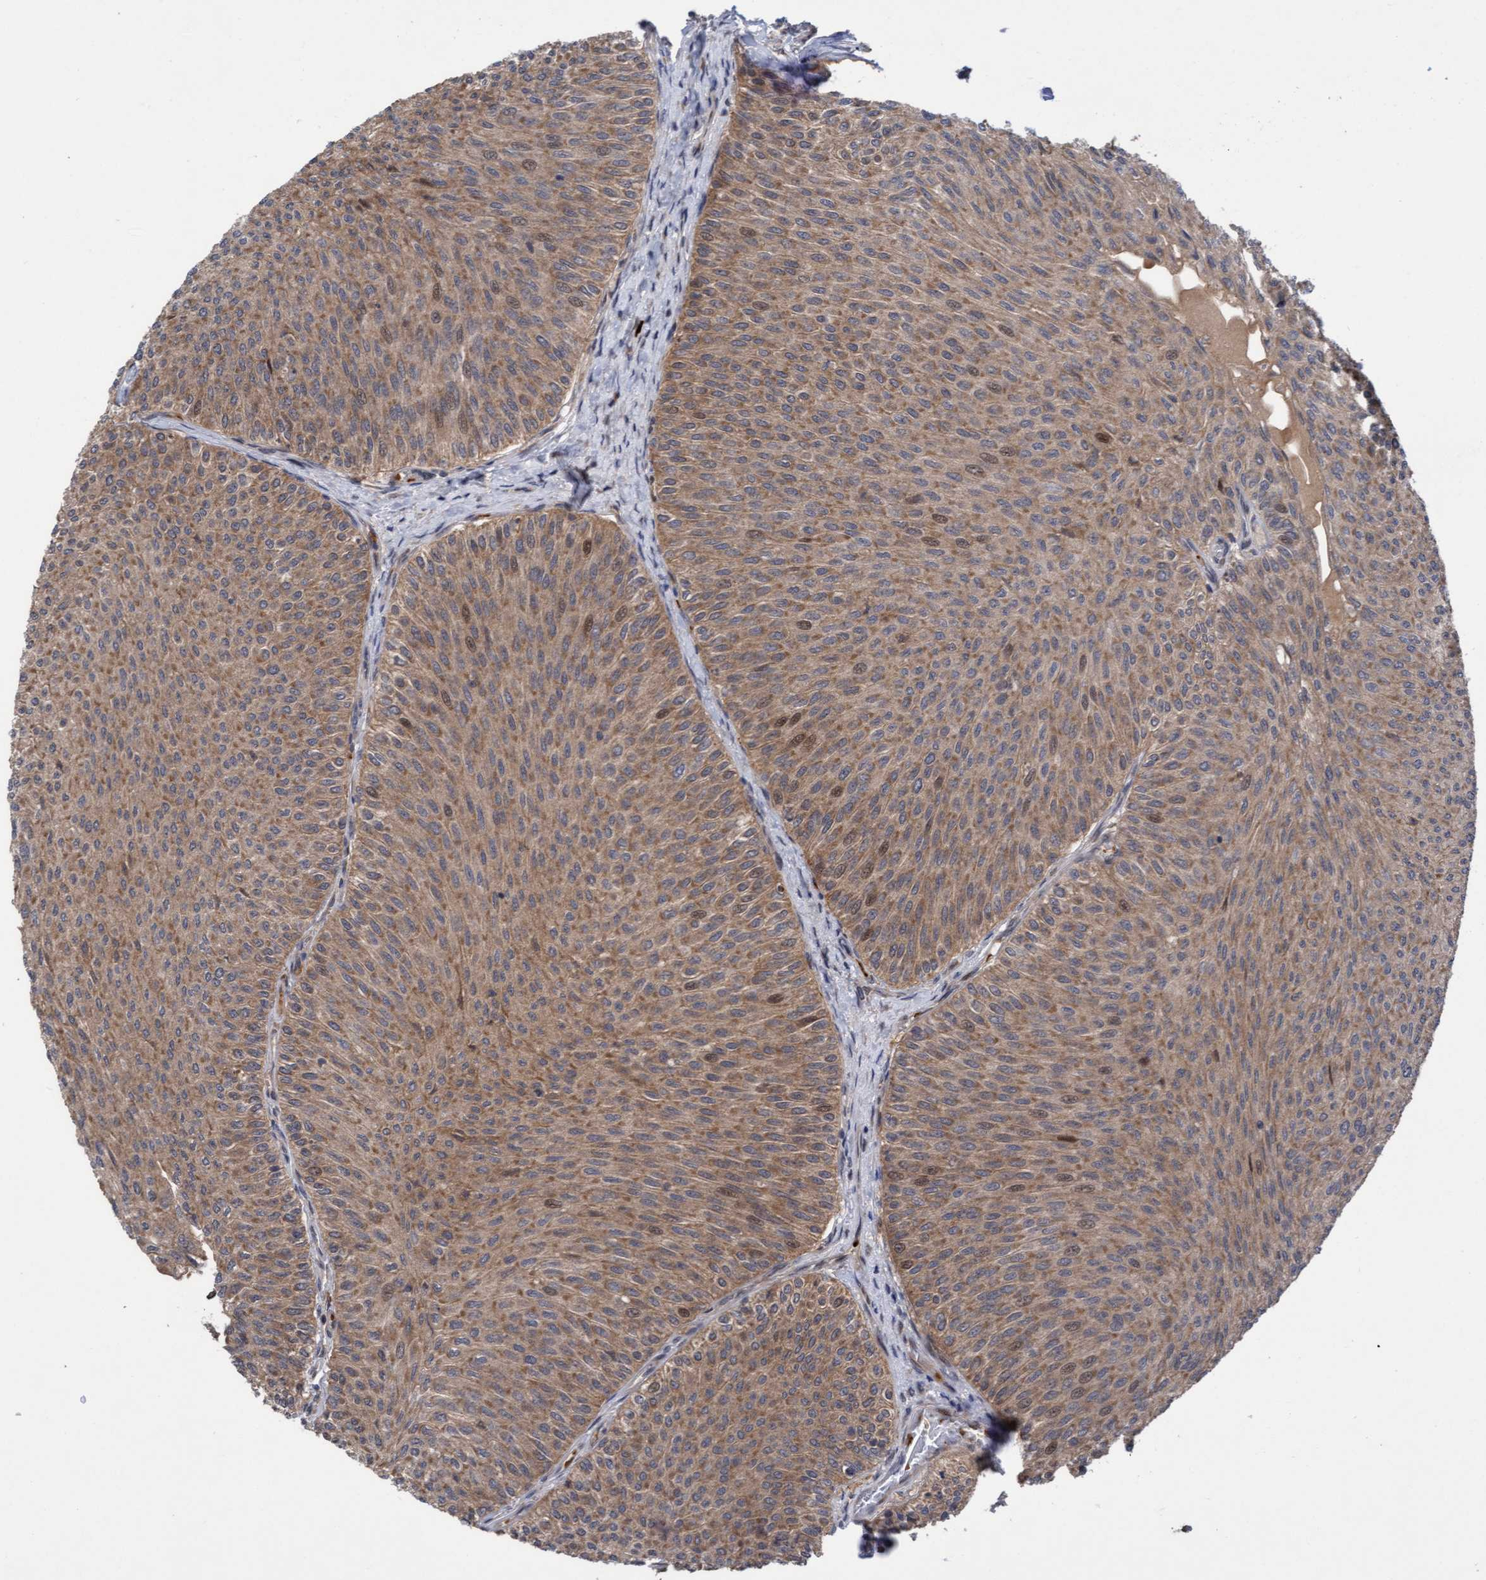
{"staining": {"intensity": "moderate", "quantity": ">75%", "location": "cytoplasmic/membranous"}, "tissue": "urothelial cancer", "cell_type": "Tumor cells", "image_type": "cancer", "snomed": [{"axis": "morphology", "description": "Urothelial carcinoma, Low grade"}, {"axis": "topography", "description": "Urinary bladder"}], "caption": "A histopathology image showing moderate cytoplasmic/membranous staining in approximately >75% of tumor cells in urothelial carcinoma (low-grade), as visualized by brown immunohistochemical staining.", "gene": "TANC2", "patient": {"sex": "male", "age": 78}}